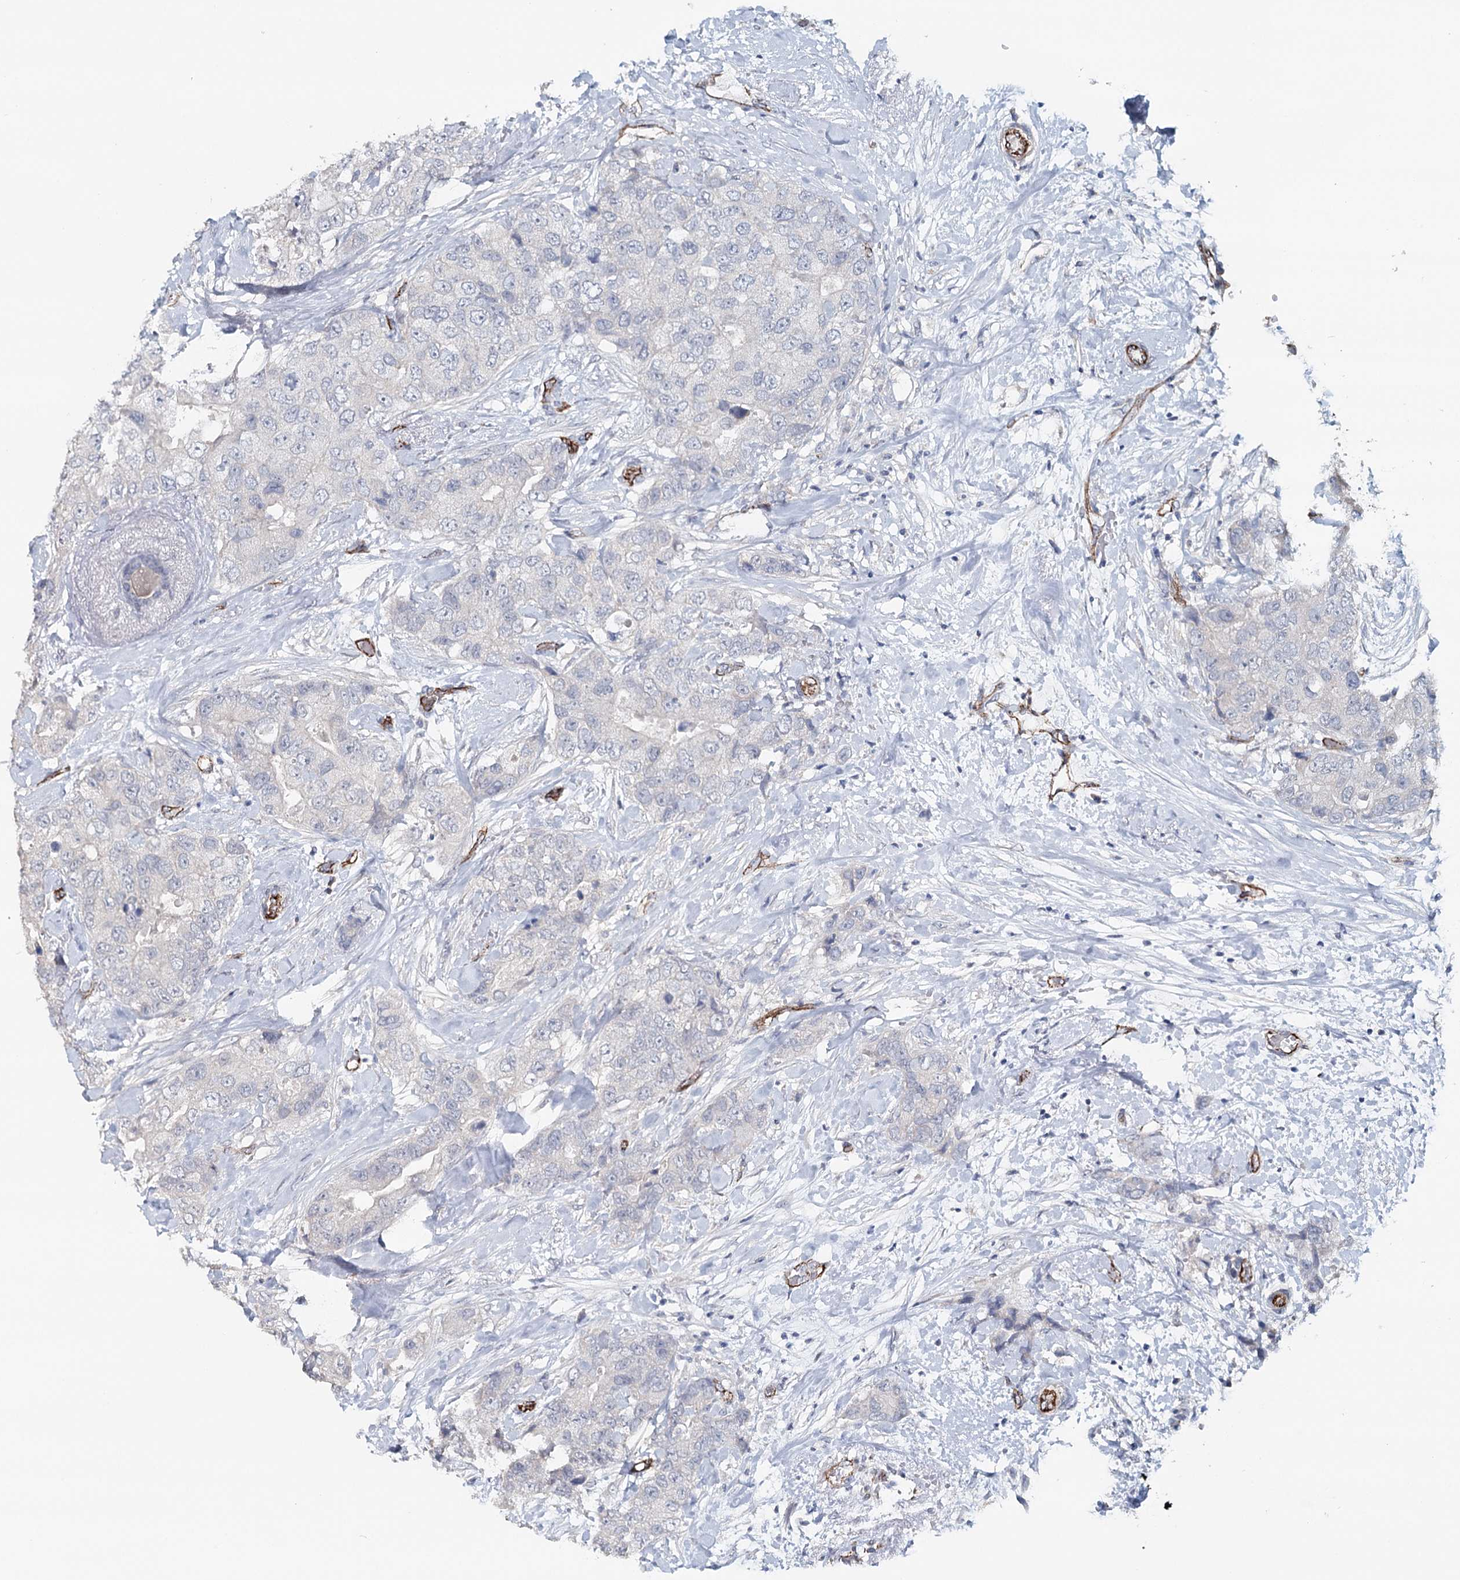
{"staining": {"intensity": "negative", "quantity": "none", "location": "none"}, "tissue": "breast cancer", "cell_type": "Tumor cells", "image_type": "cancer", "snomed": [{"axis": "morphology", "description": "Duct carcinoma"}, {"axis": "topography", "description": "Breast"}], "caption": "An immunohistochemistry (IHC) micrograph of breast cancer (invasive ductal carcinoma) is shown. There is no staining in tumor cells of breast cancer (invasive ductal carcinoma).", "gene": "SYNPO", "patient": {"sex": "female", "age": 62}}